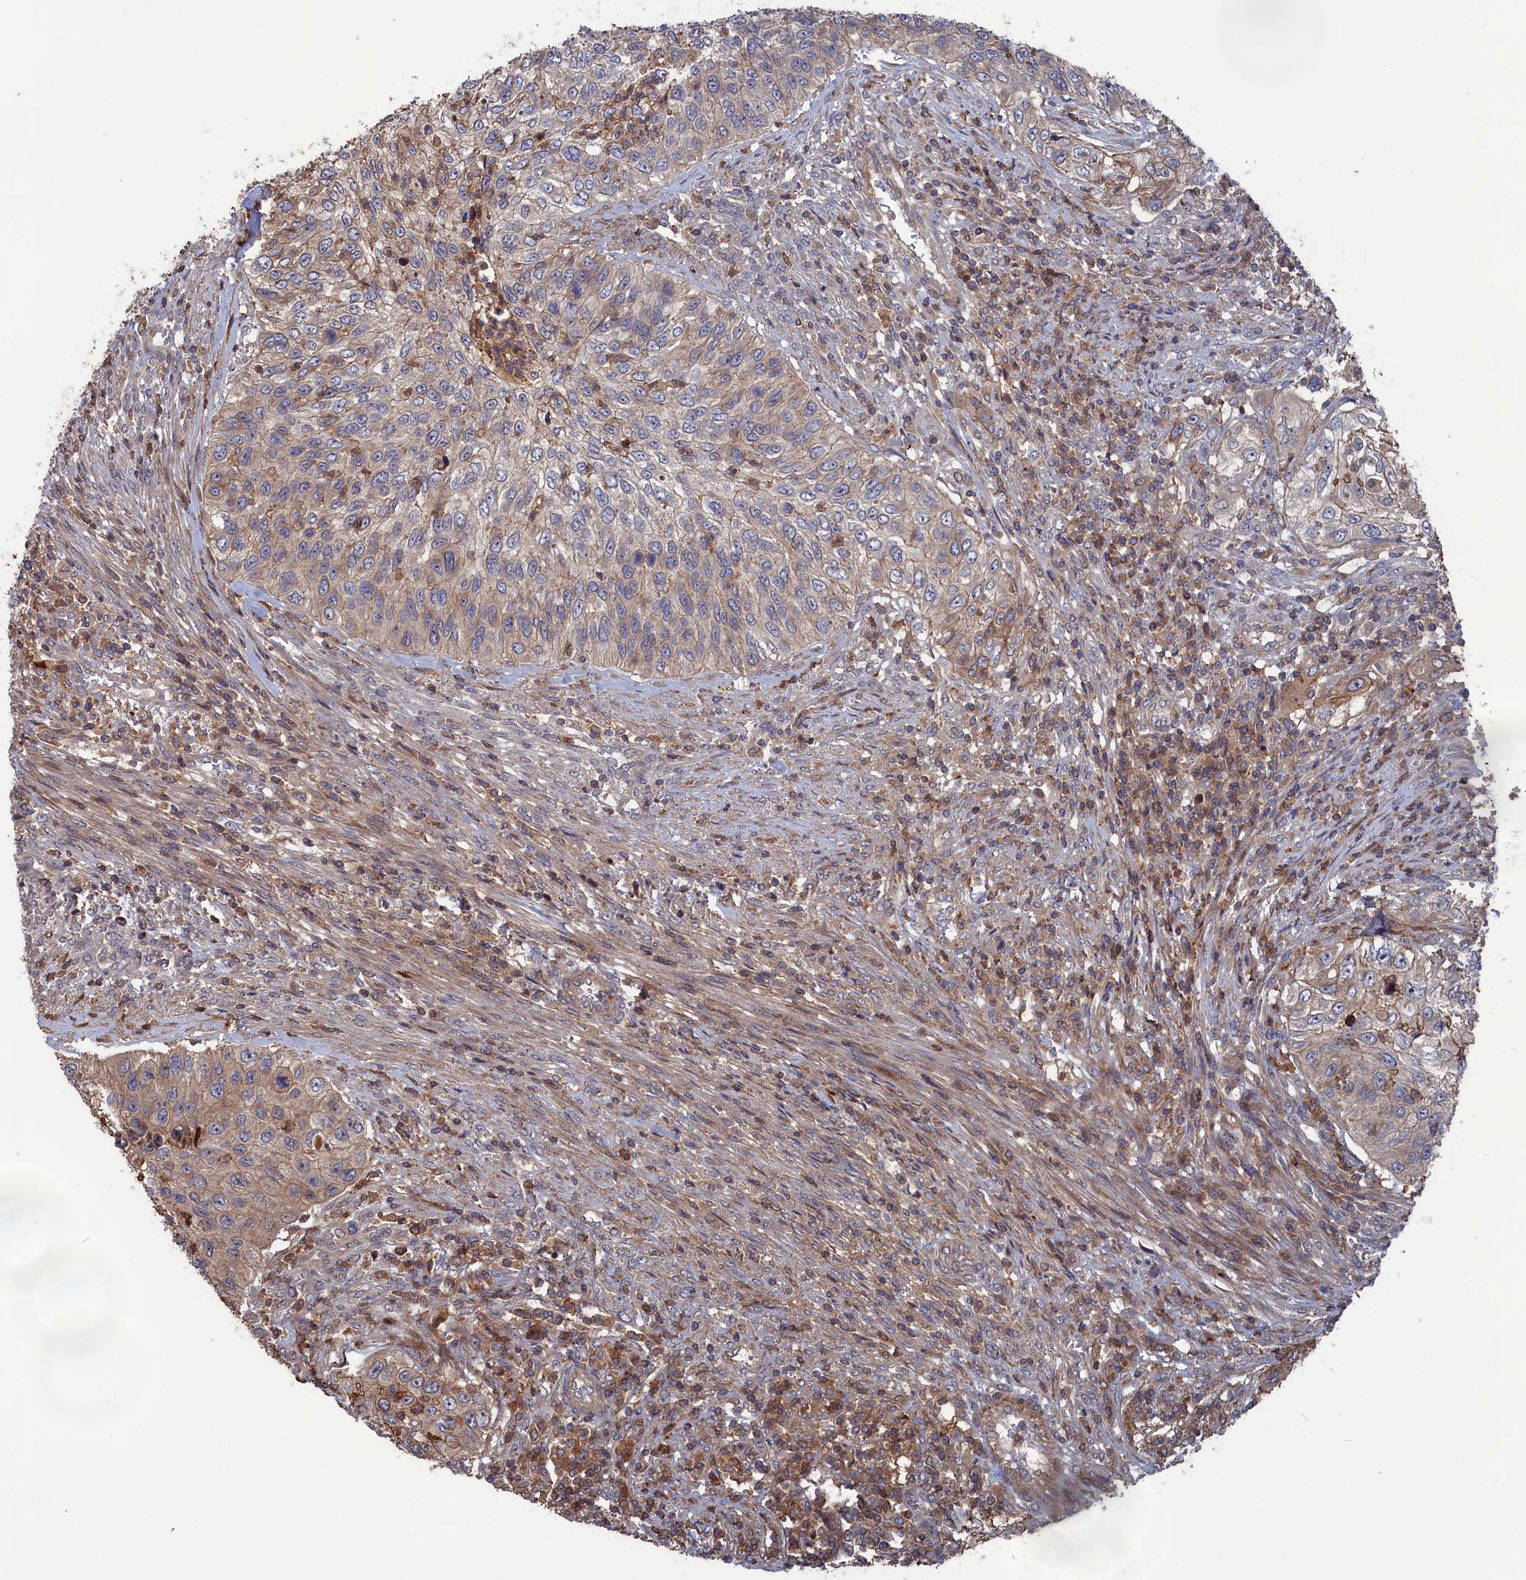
{"staining": {"intensity": "moderate", "quantity": "25%-75%", "location": "cytoplasmic/membranous"}, "tissue": "urothelial cancer", "cell_type": "Tumor cells", "image_type": "cancer", "snomed": [{"axis": "morphology", "description": "Urothelial carcinoma, High grade"}, {"axis": "topography", "description": "Urinary bladder"}], "caption": "Urothelial cancer tissue demonstrates moderate cytoplasmic/membranous staining in about 25%-75% of tumor cells, visualized by immunohistochemistry.", "gene": "PLA2G15", "patient": {"sex": "female", "age": 60}}